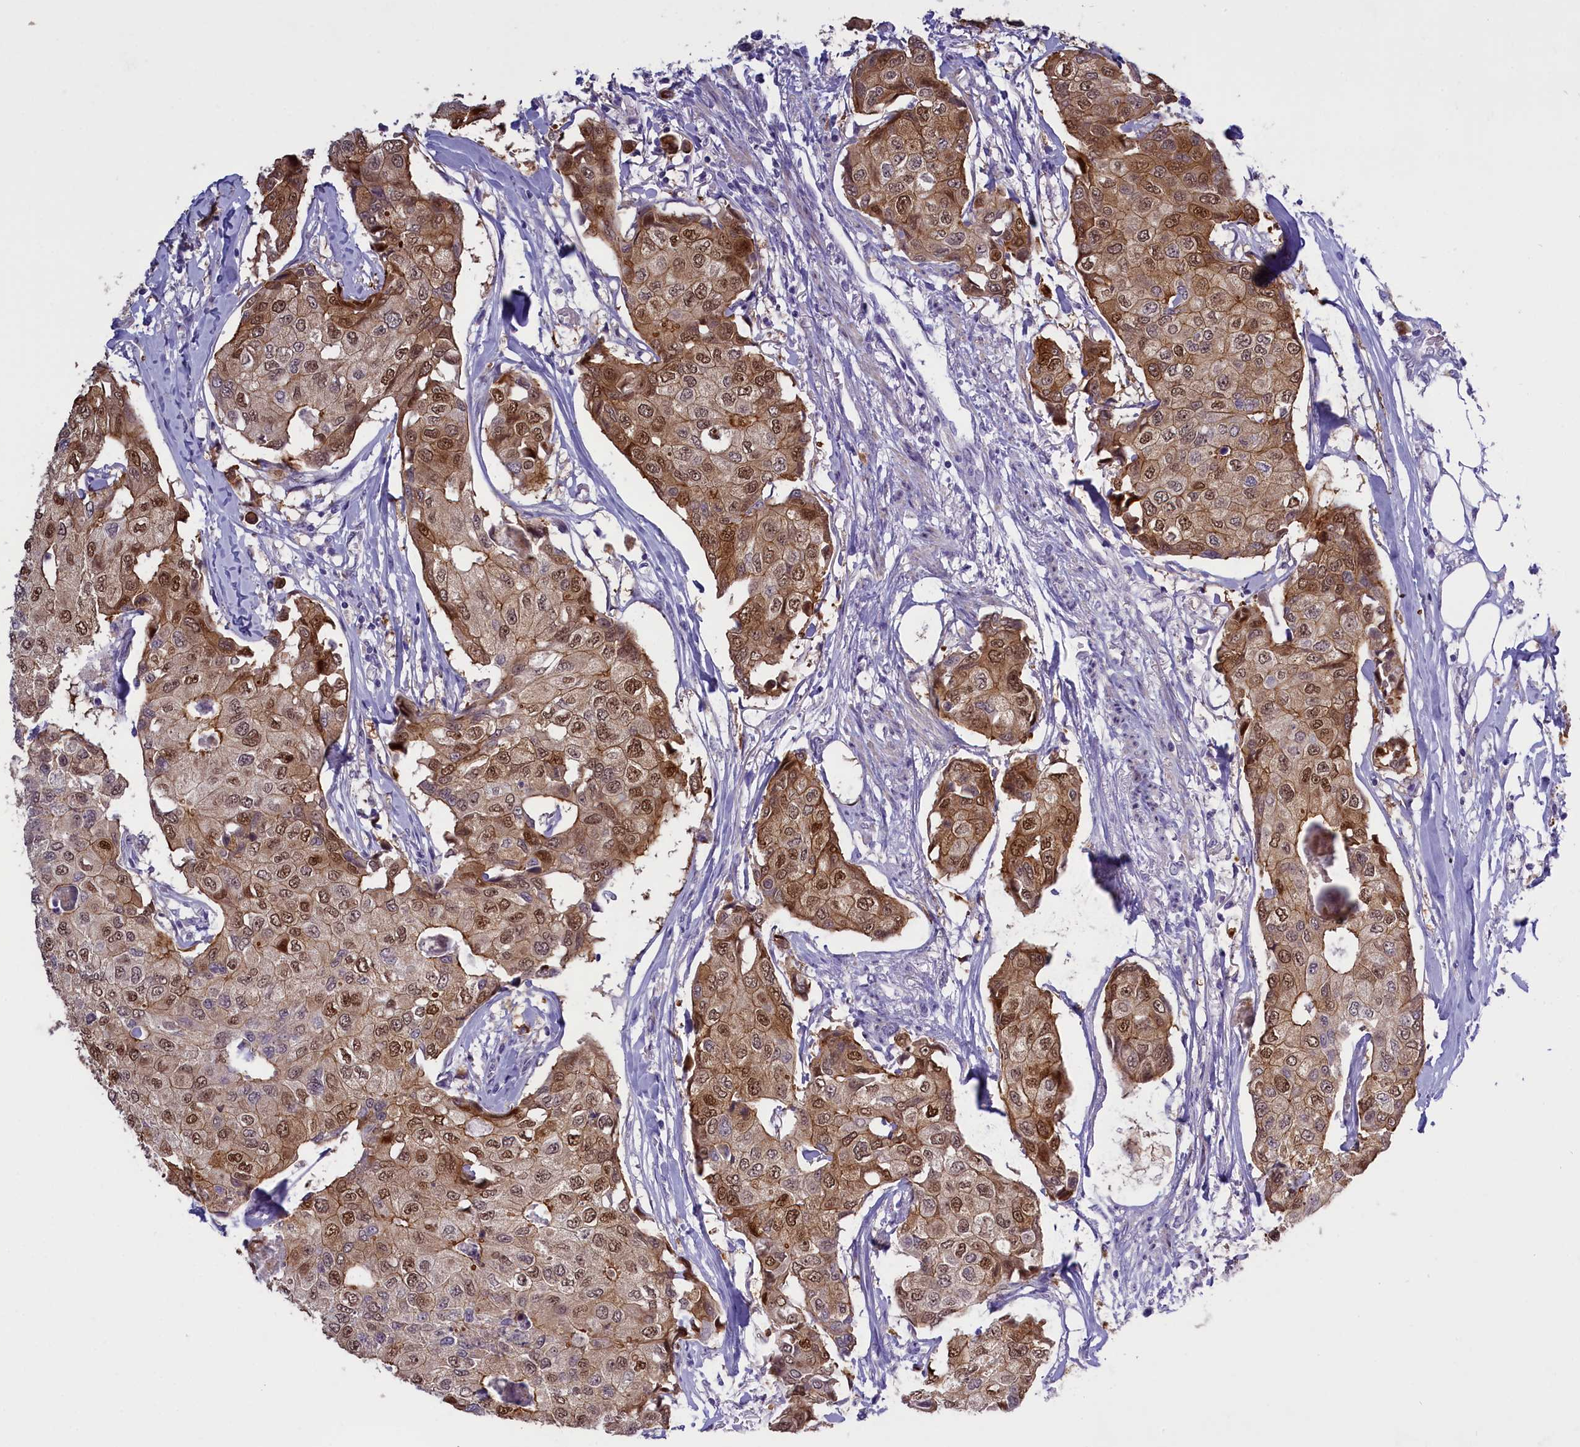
{"staining": {"intensity": "strong", "quantity": ">75%", "location": "cytoplasmic/membranous,nuclear"}, "tissue": "breast cancer", "cell_type": "Tumor cells", "image_type": "cancer", "snomed": [{"axis": "morphology", "description": "Duct carcinoma"}, {"axis": "topography", "description": "Breast"}], "caption": "The immunohistochemical stain shows strong cytoplasmic/membranous and nuclear positivity in tumor cells of intraductal carcinoma (breast) tissue.", "gene": "ENPP6", "patient": {"sex": "female", "age": 80}}